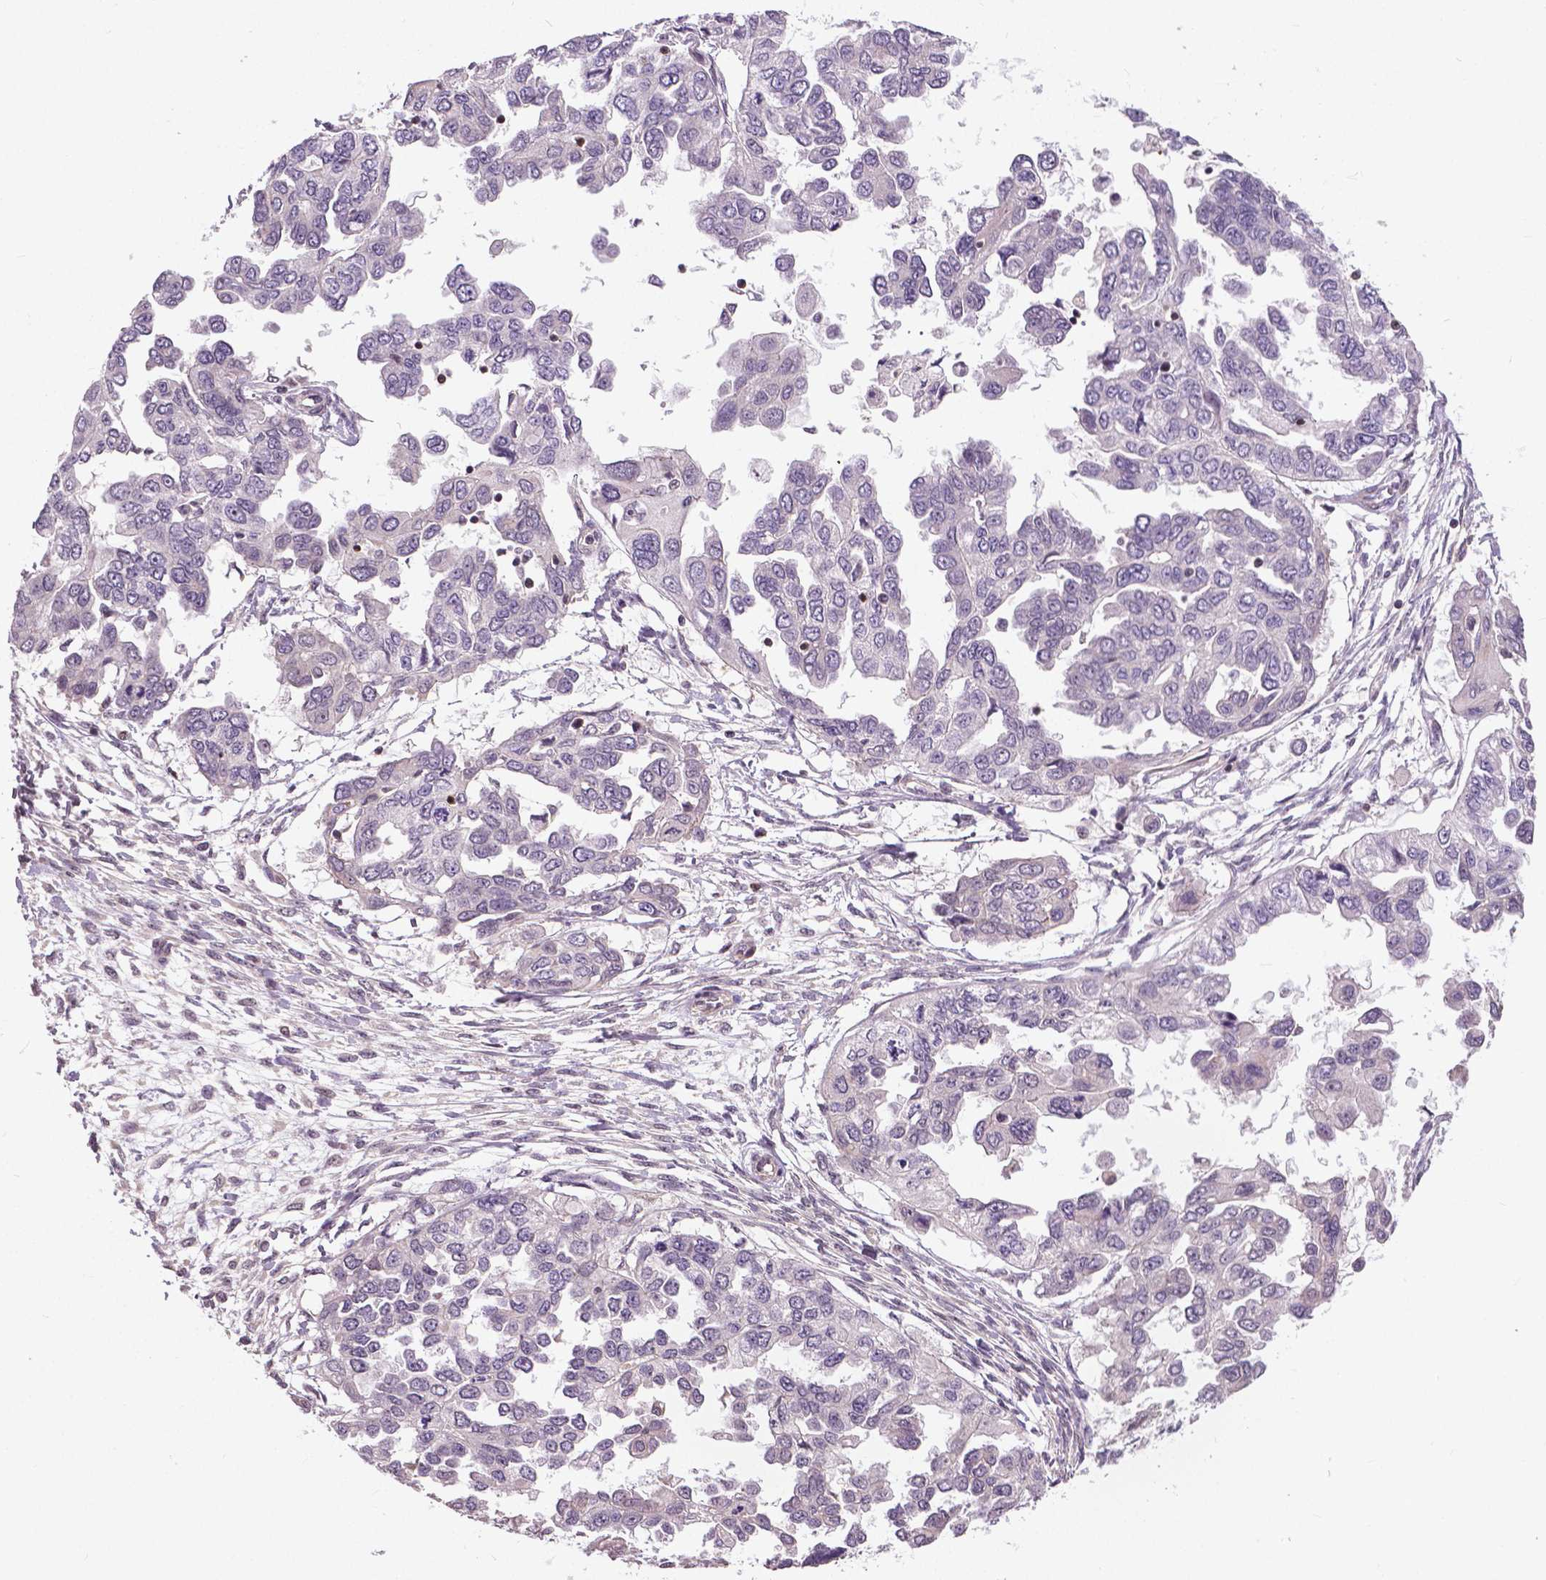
{"staining": {"intensity": "negative", "quantity": "none", "location": "none"}, "tissue": "ovarian cancer", "cell_type": "Tumor cells", "image_type": "cancer", "snomed": [{"axis": "morphology", "description": "Cystadenocarcinoma, serous, NOS"}, {"axis": "topography", "description": "Ovary"}], "caption": "Immunohistochemistry image of ovarian cancer stained for a protein (brown), which shows no expression in tumor cells.", "gene": "ANXA13", "patient": {"sex": "female", "age": 53}}